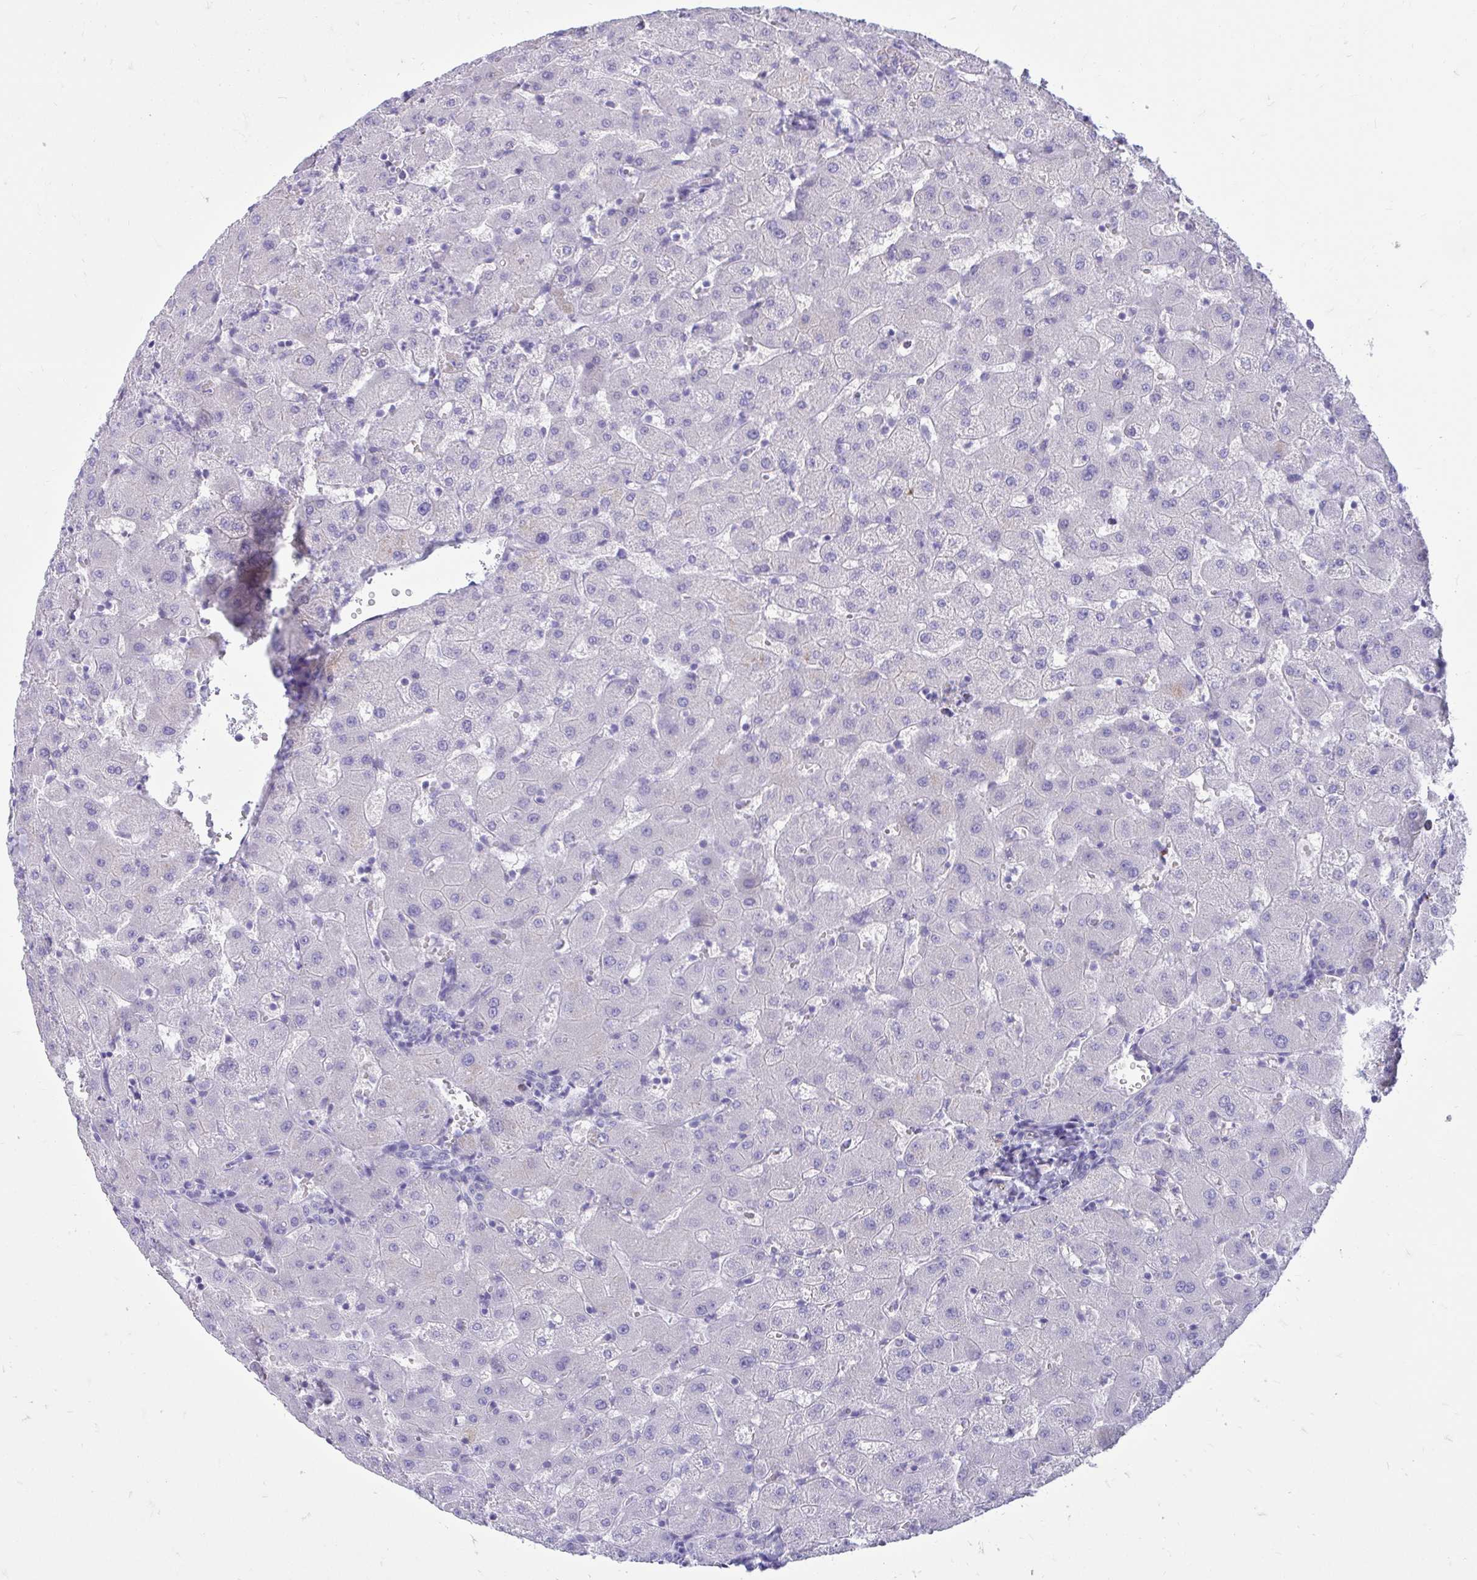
{"staining": {"intensity": "negative", "quantity": "none", "location": "none"}, "tissue": "liver", "cell_type": "Cholangiocytes", "image_type": "normal", "snomed": [{"axis": "morphology", "description": "Normal tissue, NOS"}, {"axis": "topography", "description": "Liver"}], "caption": "Protein analysis of normal liver demonstrates no significant positivity in cholangiocytes.", "gene": "ANKDD1B", "patient": {"sex": "female", "age": 63}}